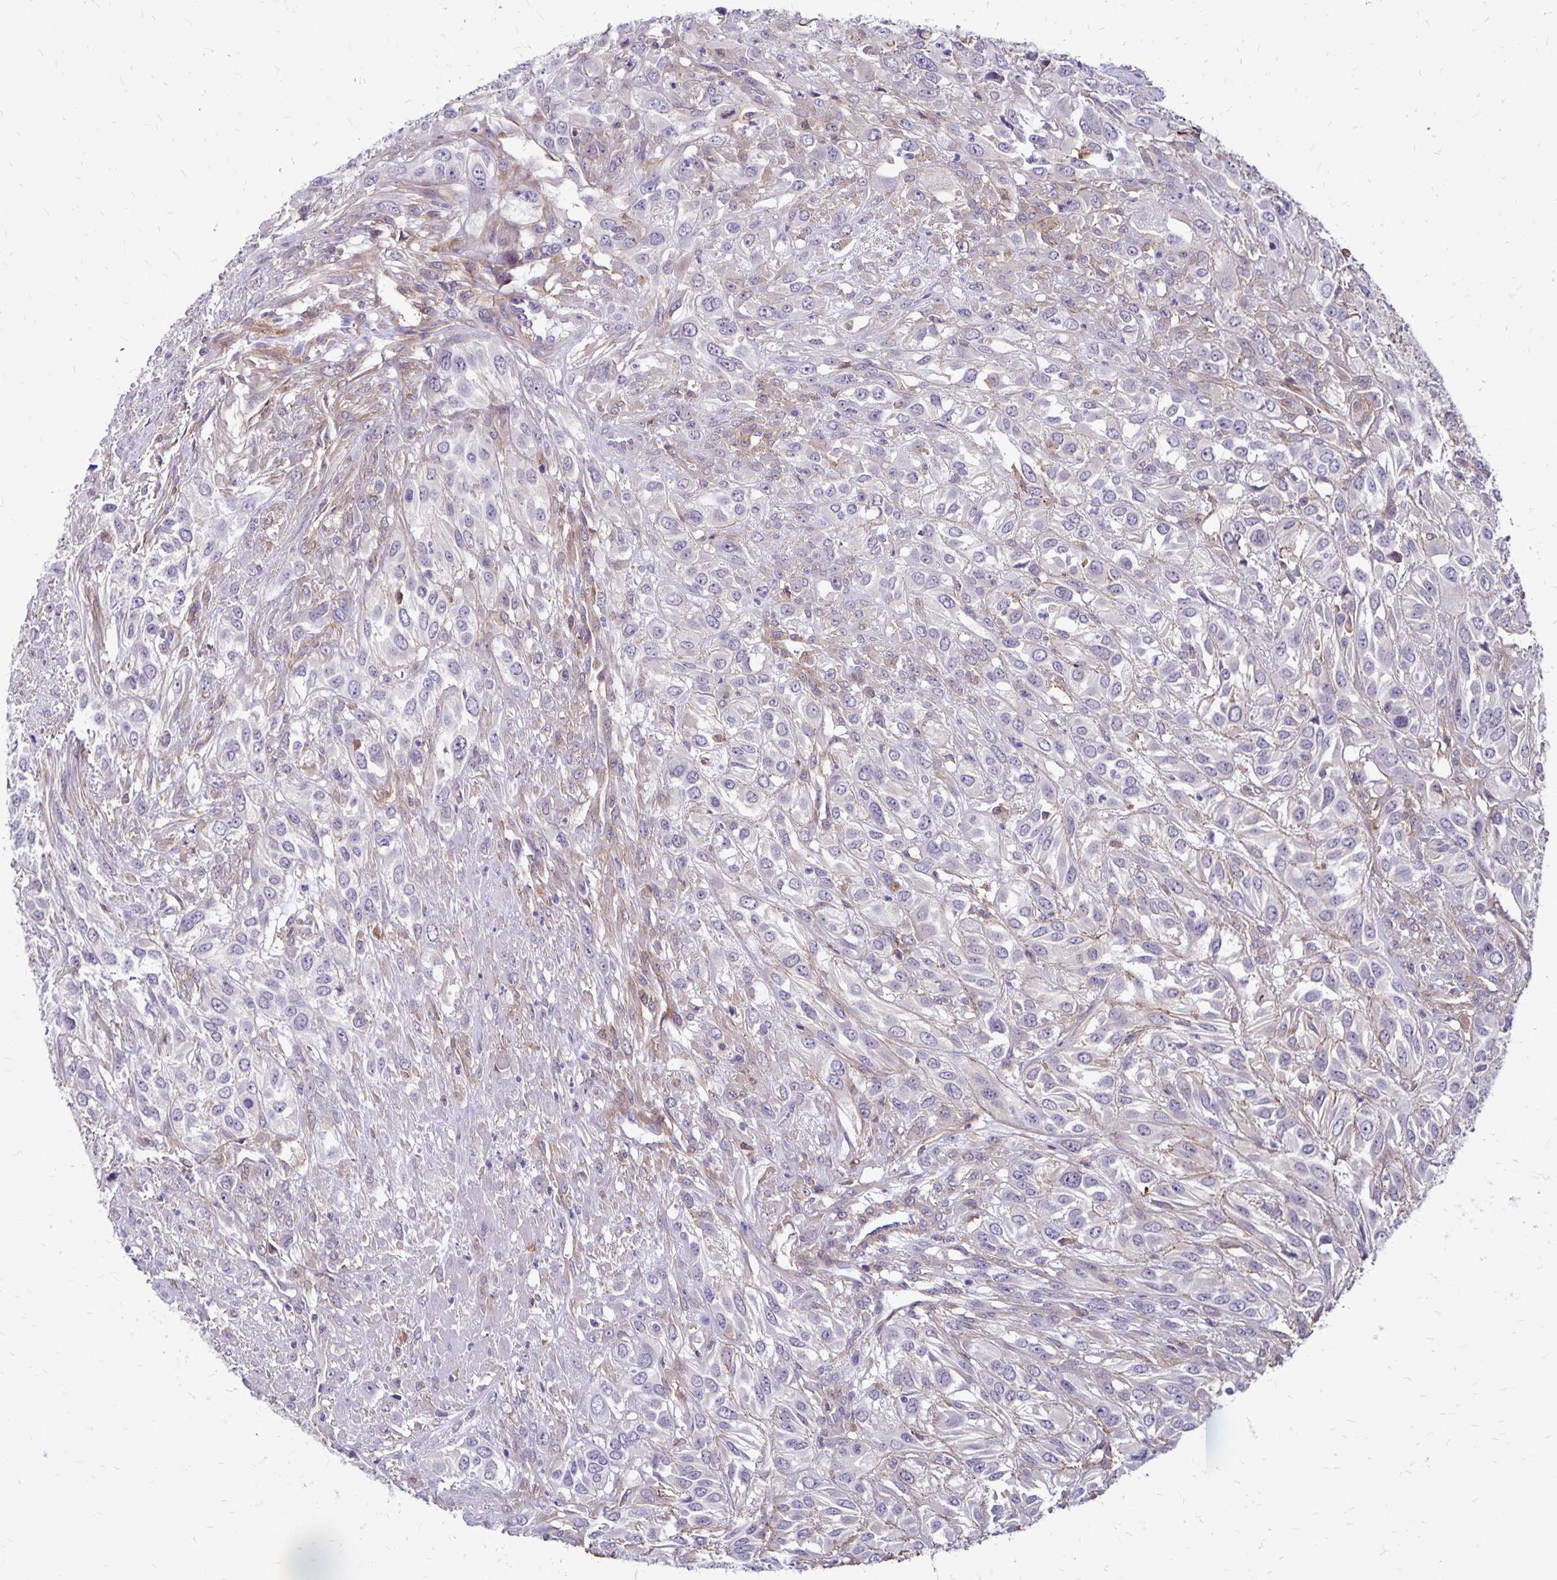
{"staining": {"intensity": "weak", "quantity": "<25%", "location": "cytoplasmic/membranous"}, "tissue": "urothelial cancer", "cell_type": "Tumor cells", "image_type": "cancer", "snomed": [{"axis": "morphology", "description": "Urothelial carcinoma, High grade"}, {"axis": "topography", "description": "Urinary bladder"}], "caption": "A high-resolution histopathology image shows immunohistochemistry (IHC) staining of high-grade urothelial carcinoma, which shows no significant positivity in tumor cells.", "gene": "TNS3", "patient": {"sex": "male", "age": 67}}